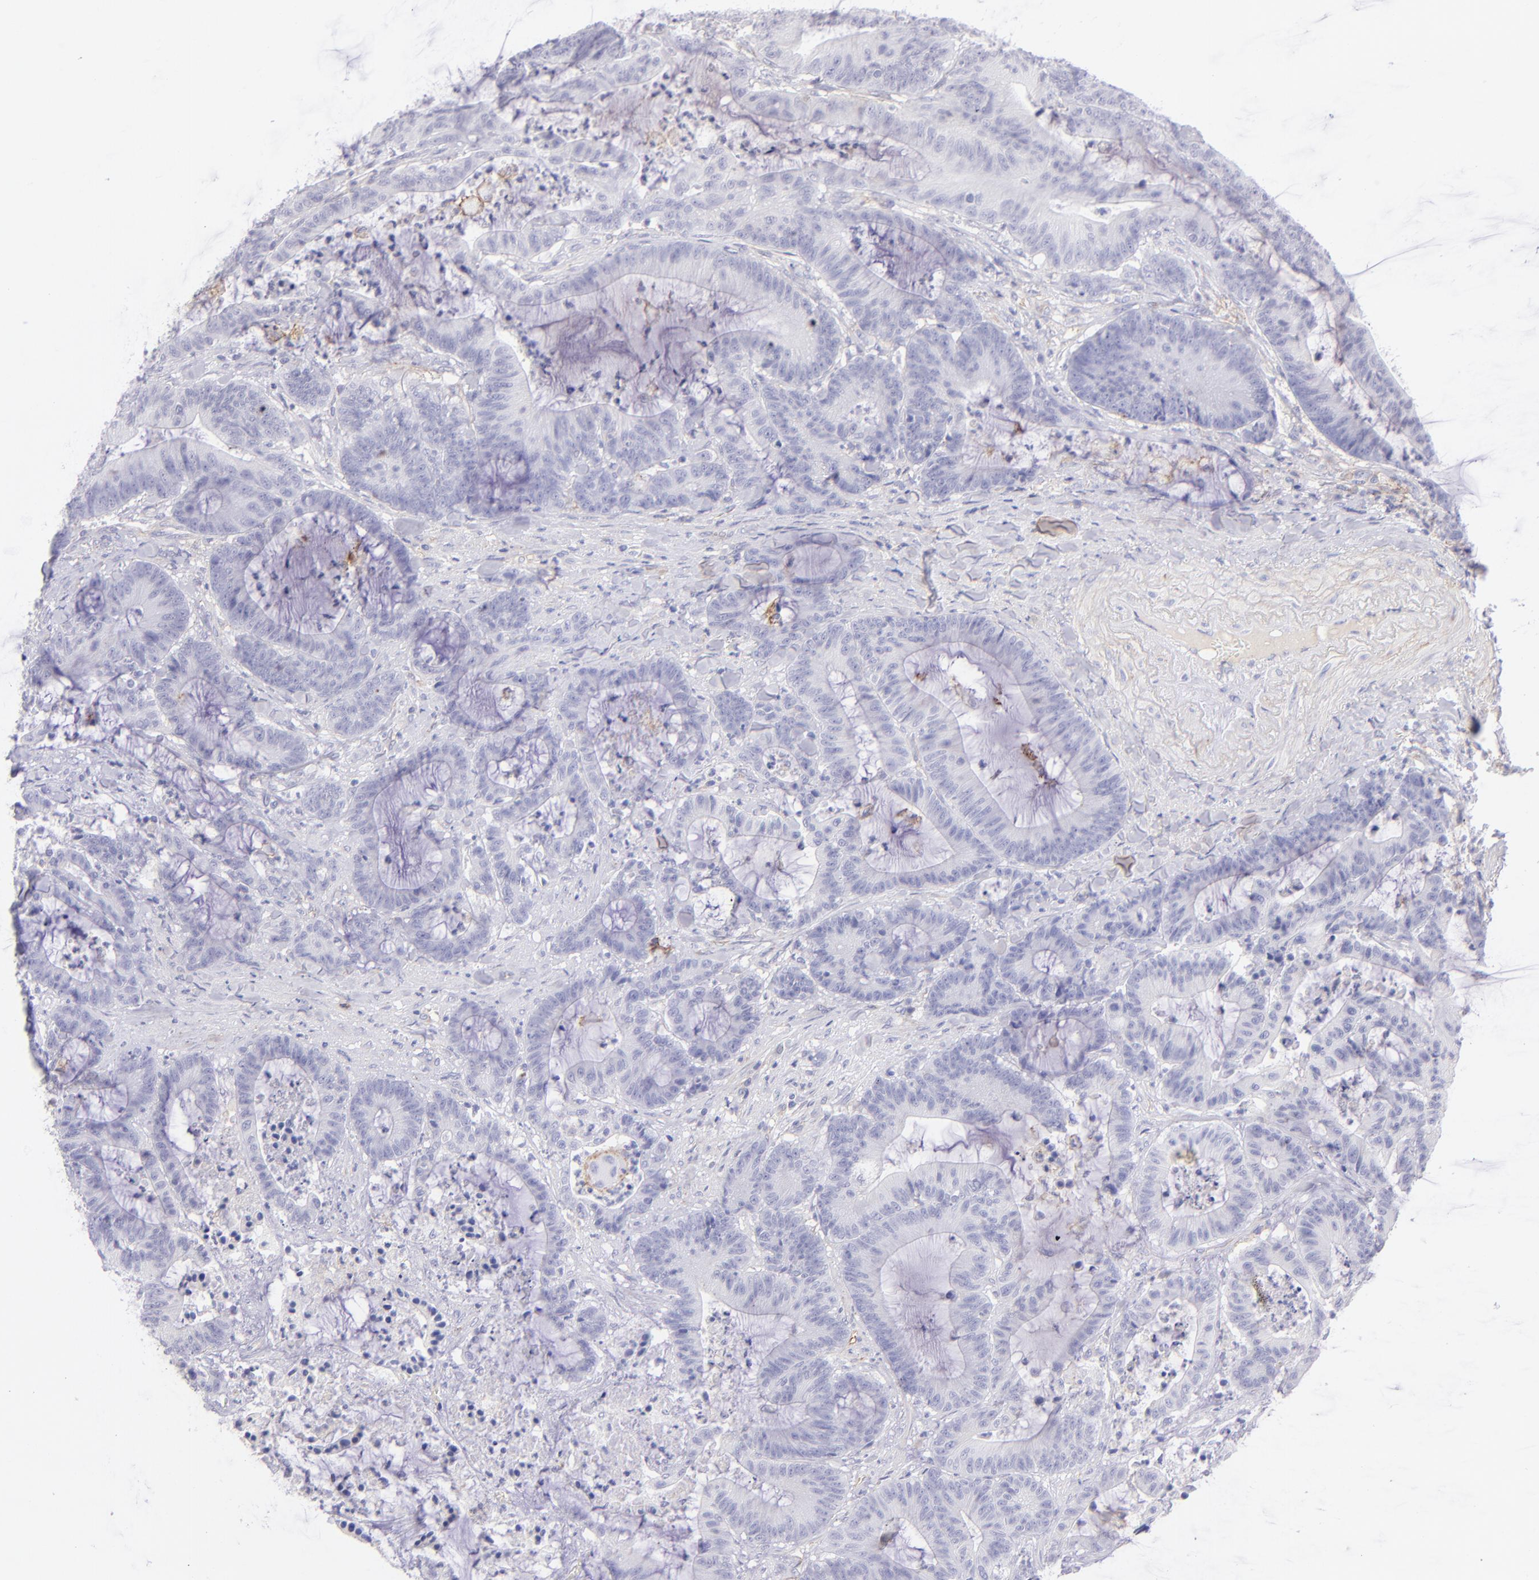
{"staining": {"intensity": "negative", "quantity": "none", "location": "none"}, "tissue": "colorectal cancer", "cell_type": "Tumor cells", "image_type": "cancer", "snomed": [{"axis": "morphology", "description": "Adenocarcinoma, NOS"}, {"axis": "topography", "description": "Colon"}], "caption": "Immunohistochemistry (IHC) of colorectal adenocarcinoma demonstrates no staining in tumor cells.", "gene": "CD81", "patient": {"sex": "female", "age": 84}}